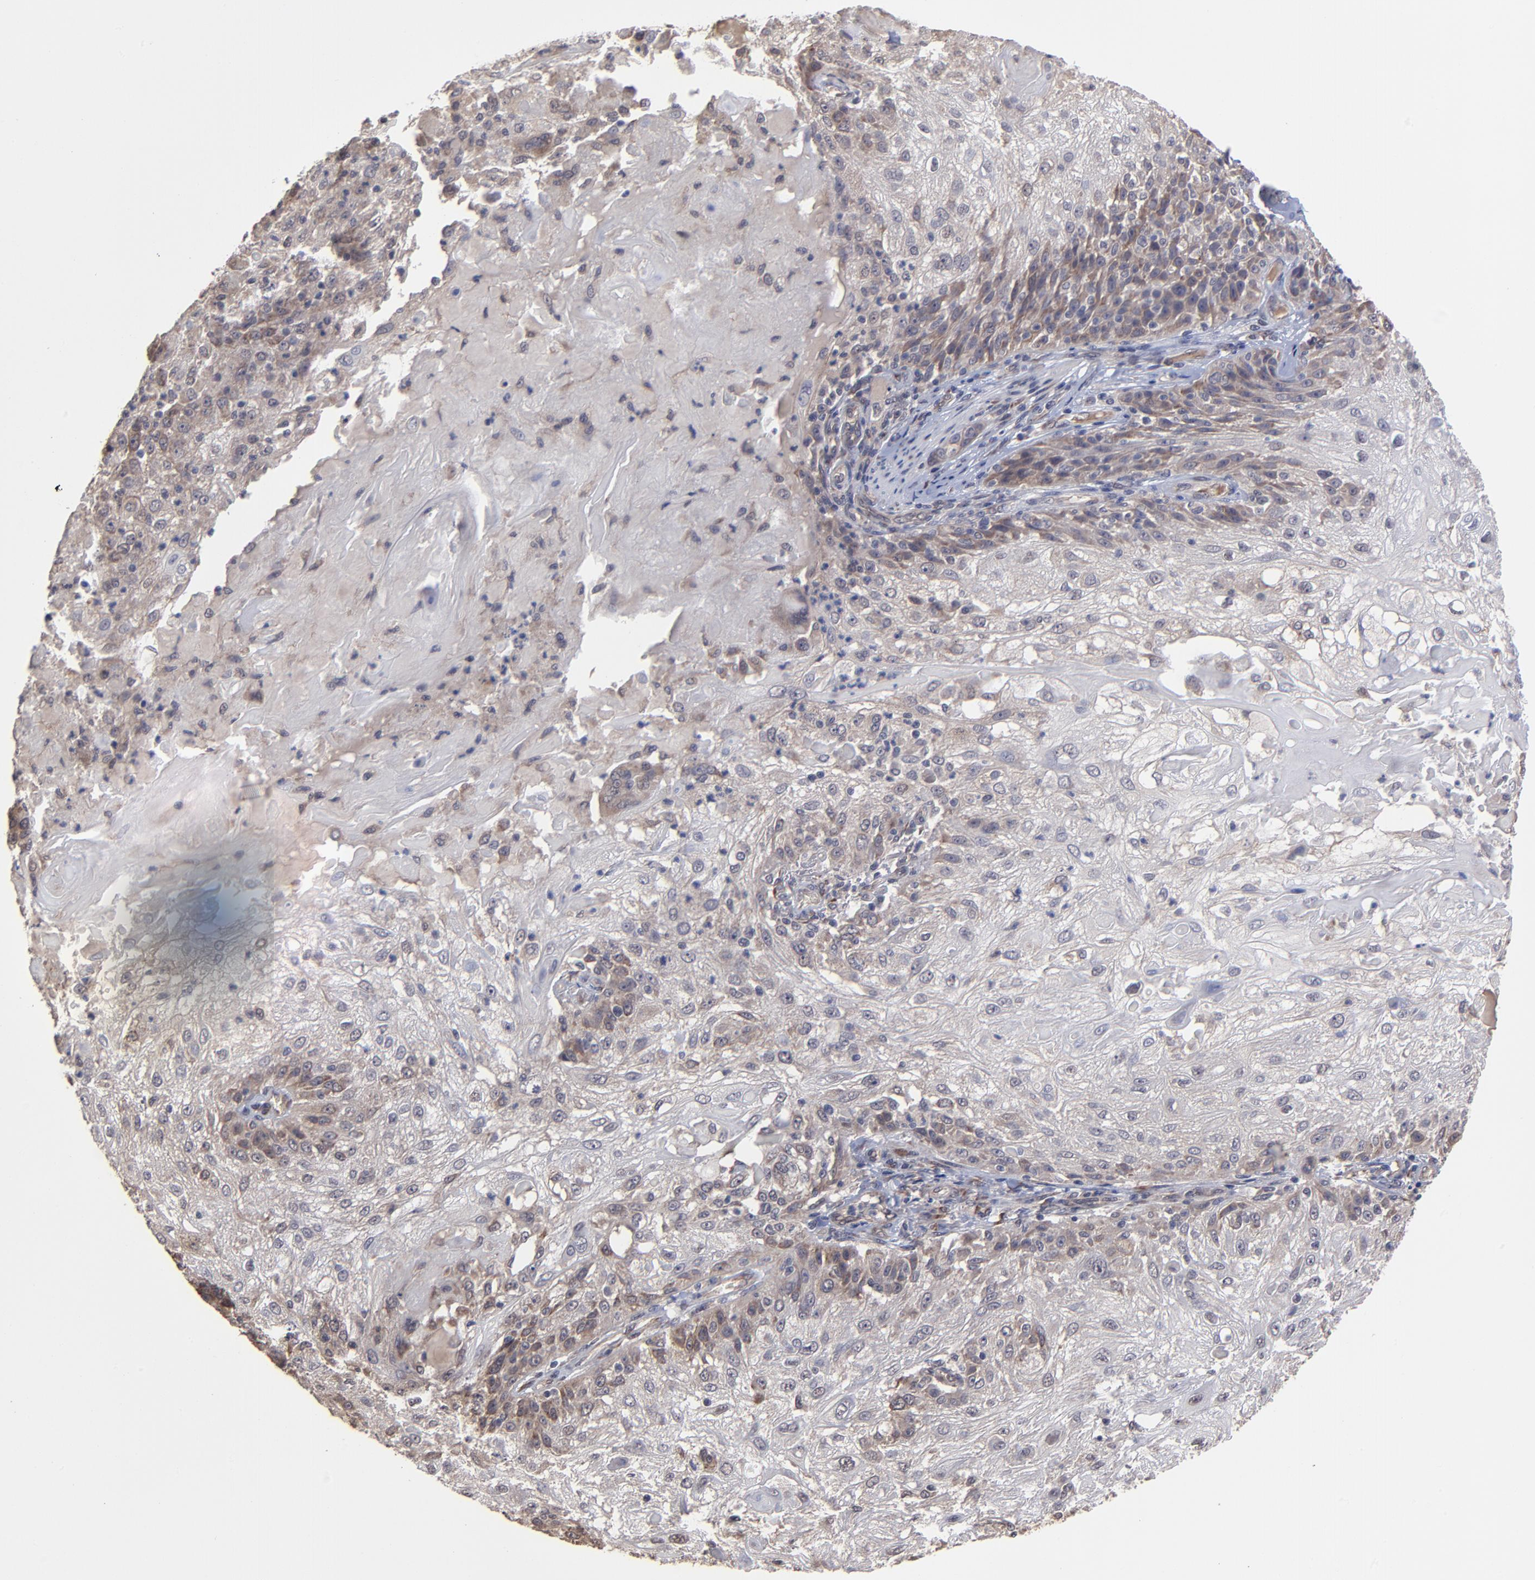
{"staining": {"intensity": "weak", "quantity": "25%-75%", "location": "cytoplasmic/membranous"}, "tissue": "skin cancer", "cell_type": "Tumor cells", "image_type": "cancer", "snomed": [{"axis": "morphology", "description": "Normal tissue, NOS"}, {"axis": "morphology", "description": "Squamous cell carcinoma, NOS"}, {"axis": "topography", "description": "Skin"}], "caption": "Approximately 25%-75% of tumor cells in skin cancer show weak cytoplasmic/membranous protein expression as visualized by brown immunohistochemical staining.", "gene": "CHL1", "patient": {"sex": "female", "age": 83}}